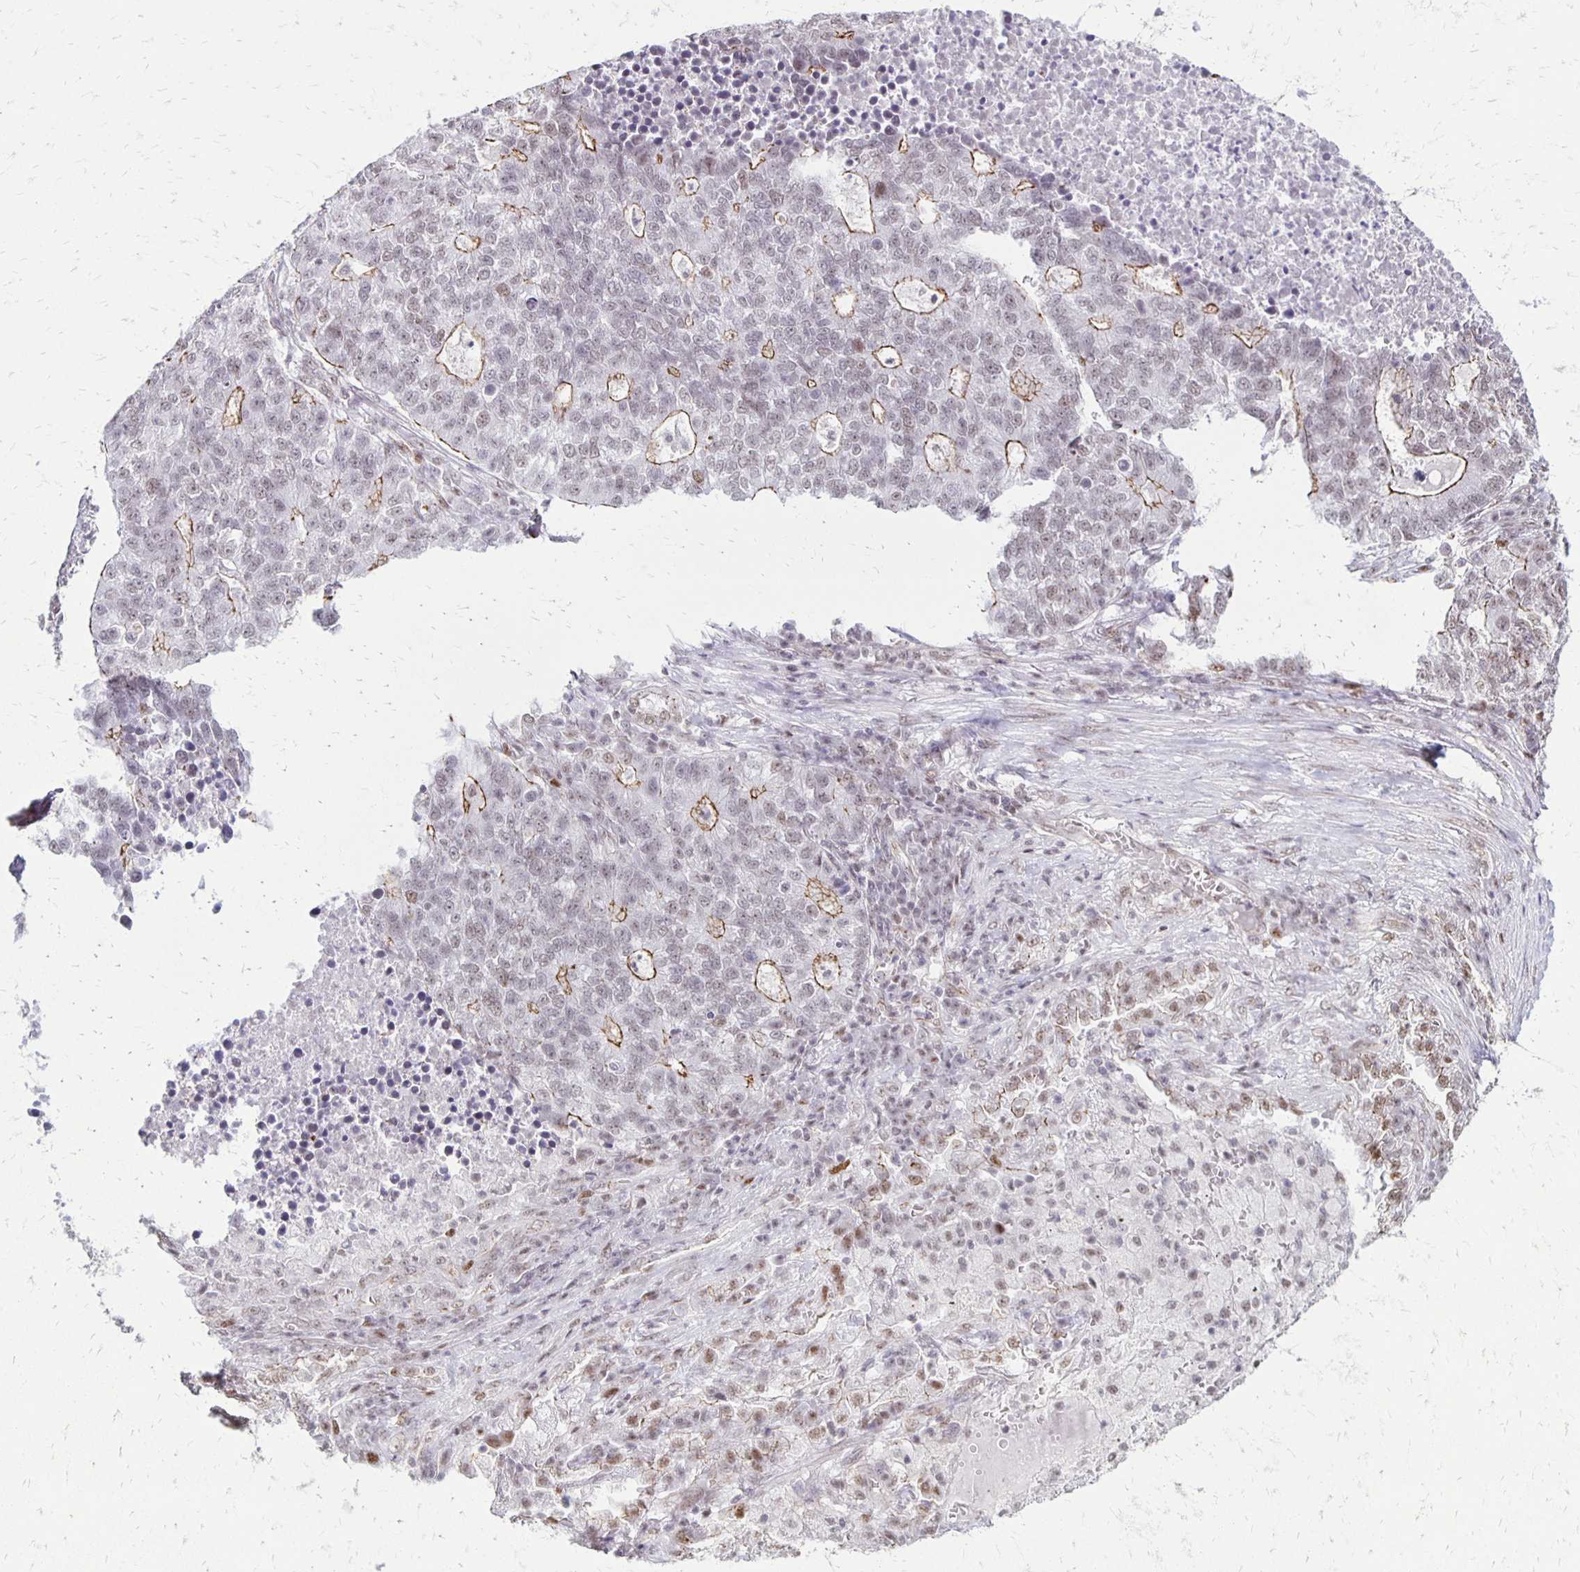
{"staining": {"intensity": "moderate", "quantity": "<25%", "location": "cytoplasmic/membranous"}, "tissue": "lung cancer", "cell_type": "Tumor cells", "image_type": "cancer", "snomed": [{"axis": "morphology", "description": "Adenocarcinoma, NOS"}, {"axis": "topography", "description": "Lung"}], "caption": "Immunohistochemistry (IHC) (DAB) staining of human lung cancer (adenocarcinoma) demonstrates moderate cytoplasmic/membranous protein positivity in about <25% of tumor cells.", "gene": "DDB2", "patient": {"sex": "male", "age": 57}}